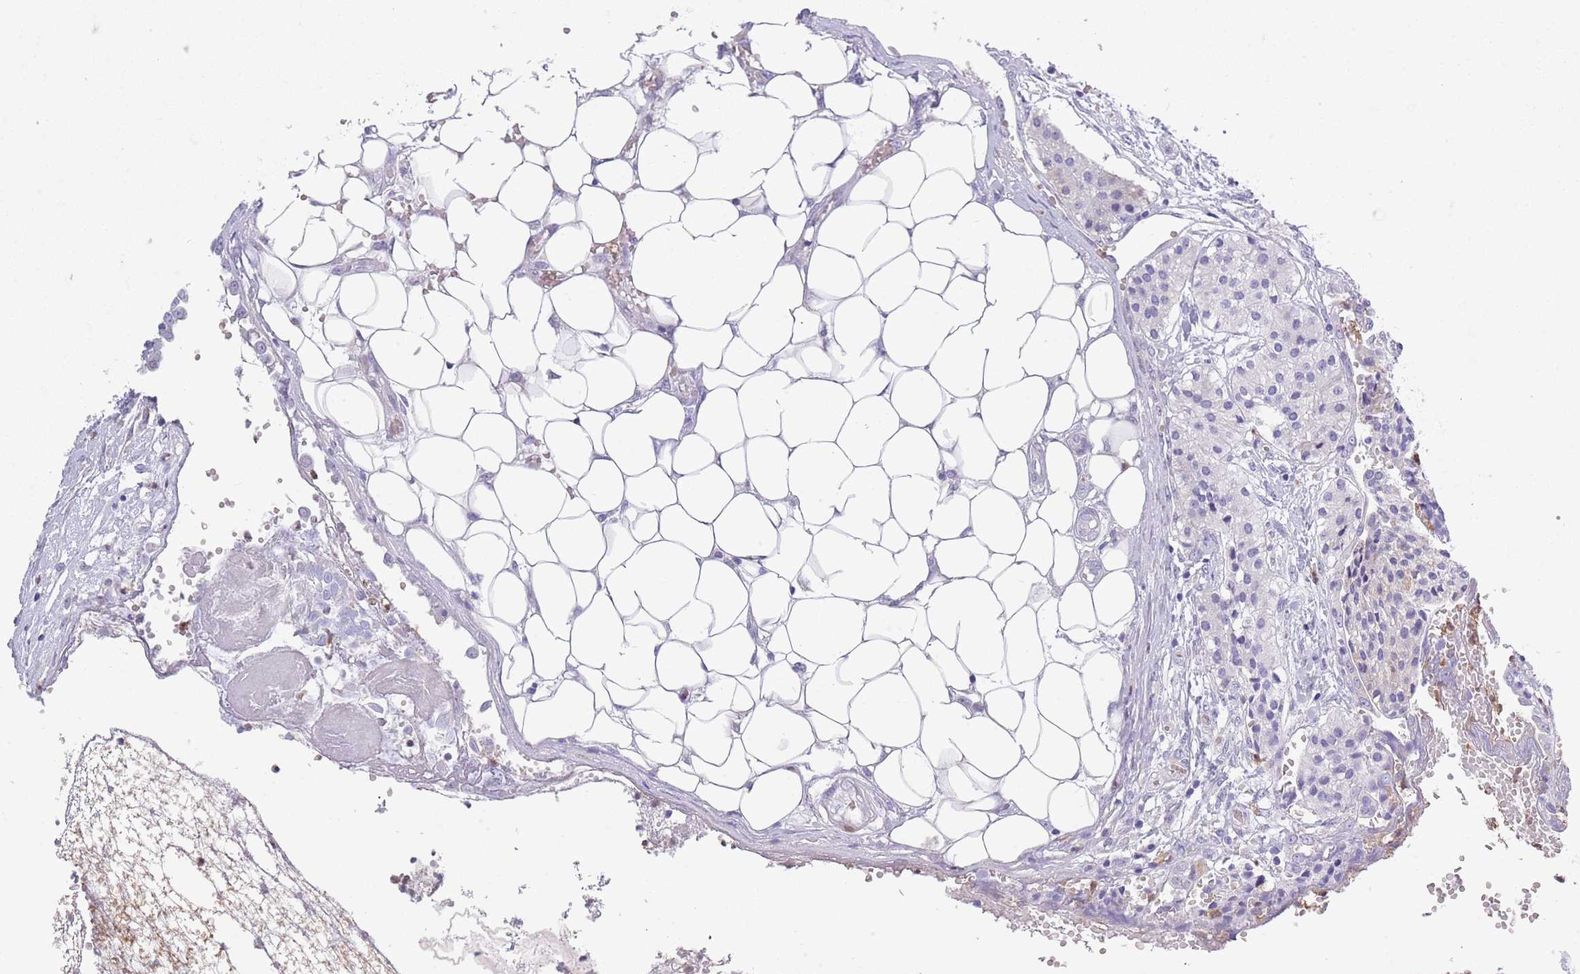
{"staining": {"intensity": "negative", "quantity": "none", "location": "none"}, "tissue": "carcinoid", "cell_type": "Tumor cells", "image_type": "cancer", "snomed": [{"axis": "morphology", "description": "Carcinoid, malignant, NOS"}, {"axis": "topography", "description": "Colon"}], "caption": "There is no significant expression in tumor cells of malignant carcinoid.", "gene": "ZFP2", "patient": {"sex": "female", "age": 52}}